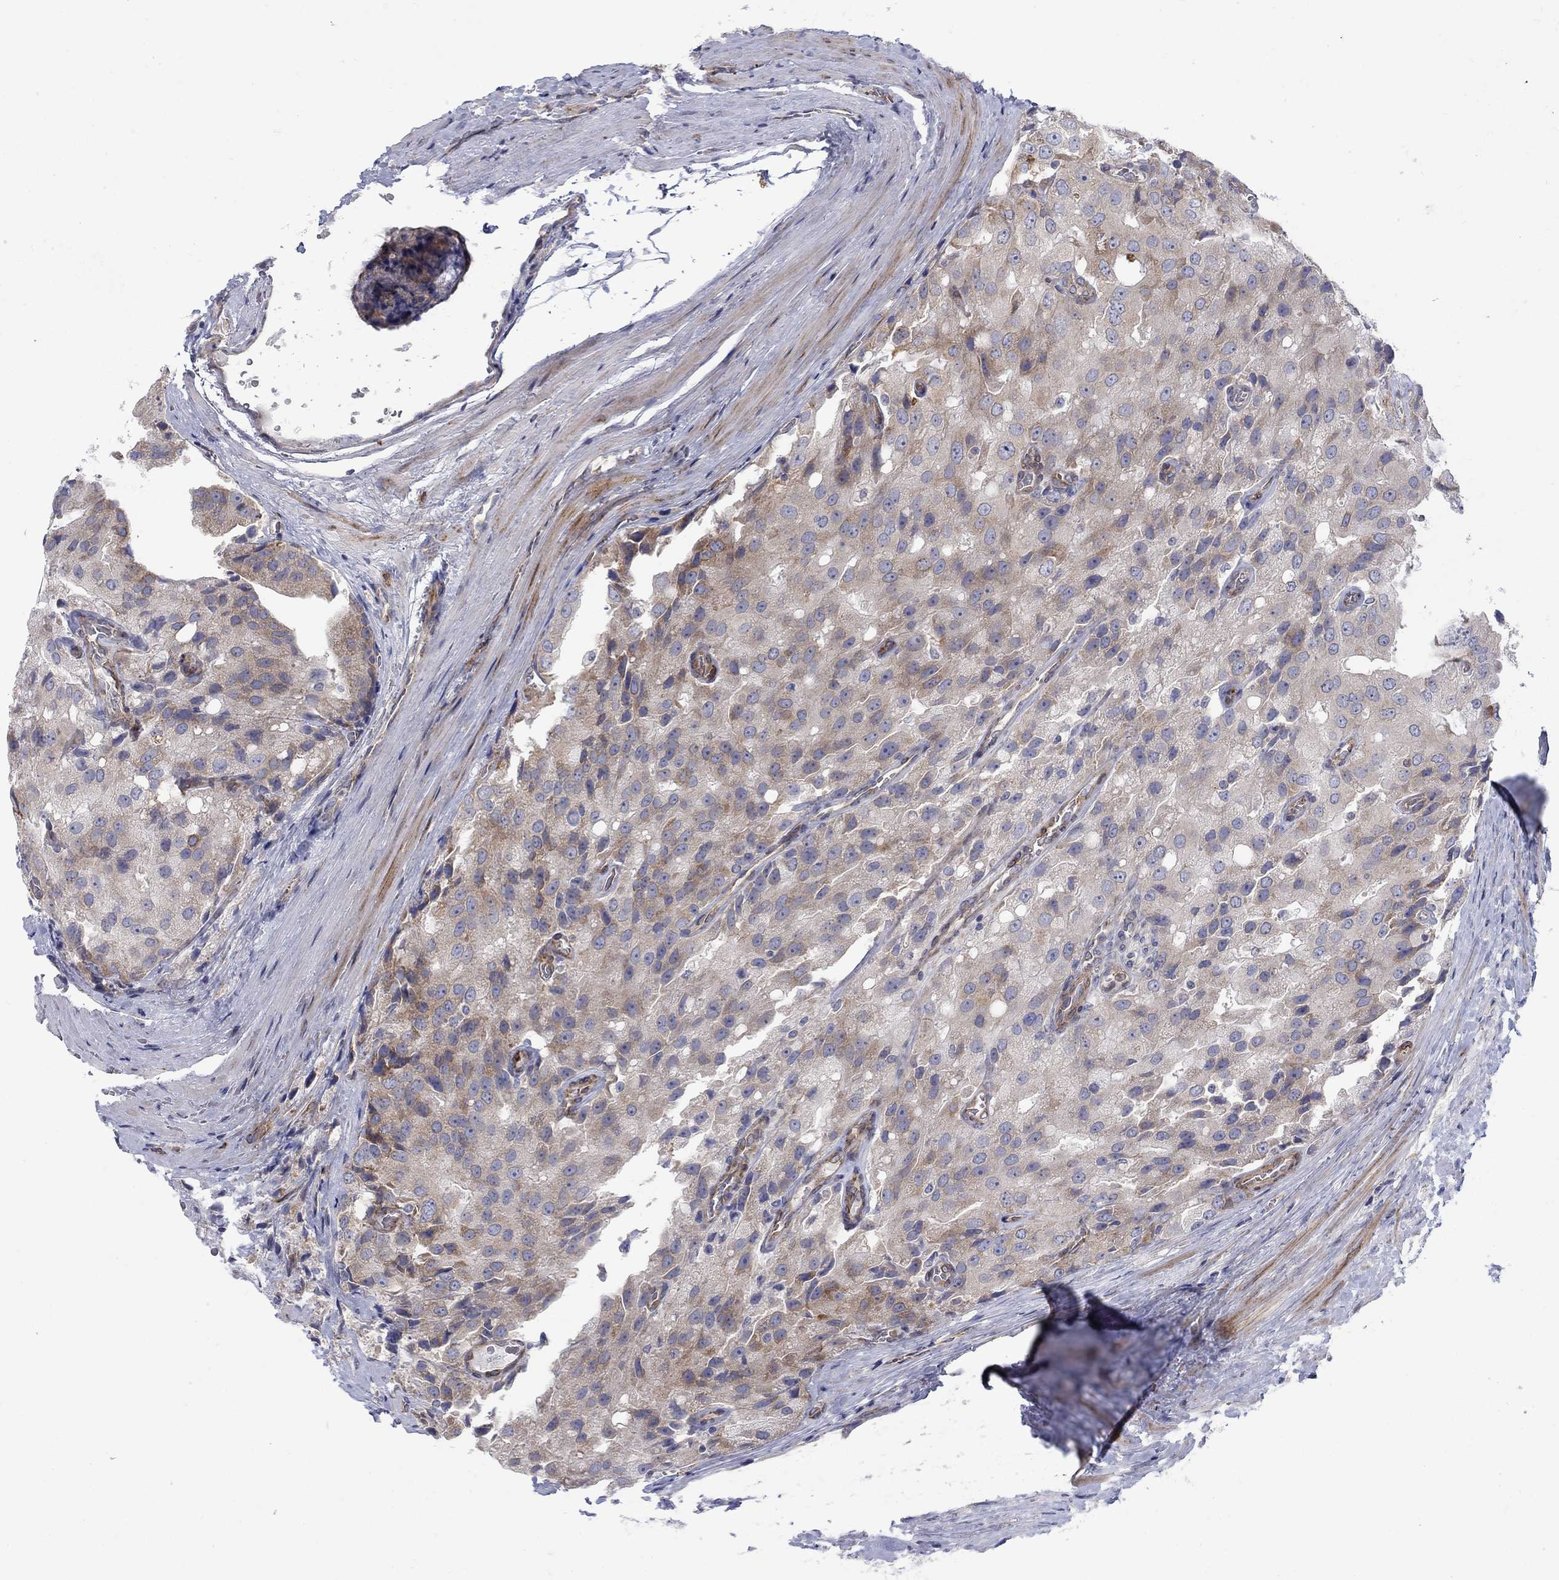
{"staining": {"intensity": "weak", "quantity": ">75%", "location": "cytoplasmic/membranous"}, "tissue": "prostate cancer", "cell_type": "Tumor cells", "image_type": "cancer", "snomed": [{"axis": "morphology", "description": "Adenocarcinoma, NOS"}, {"axis": "topography", "description": "Prostate and seminal vesicle, NOS"}, {"axis": "topography", "description": "Prostate"}], "caption": "Weak cytoplasmic/membranous protein expression is present in approximately >75% of tumor cells in adenocarcinoma (prostate).", "gene": "FXR1", "patient": {"sex": "male", "age": 67}}